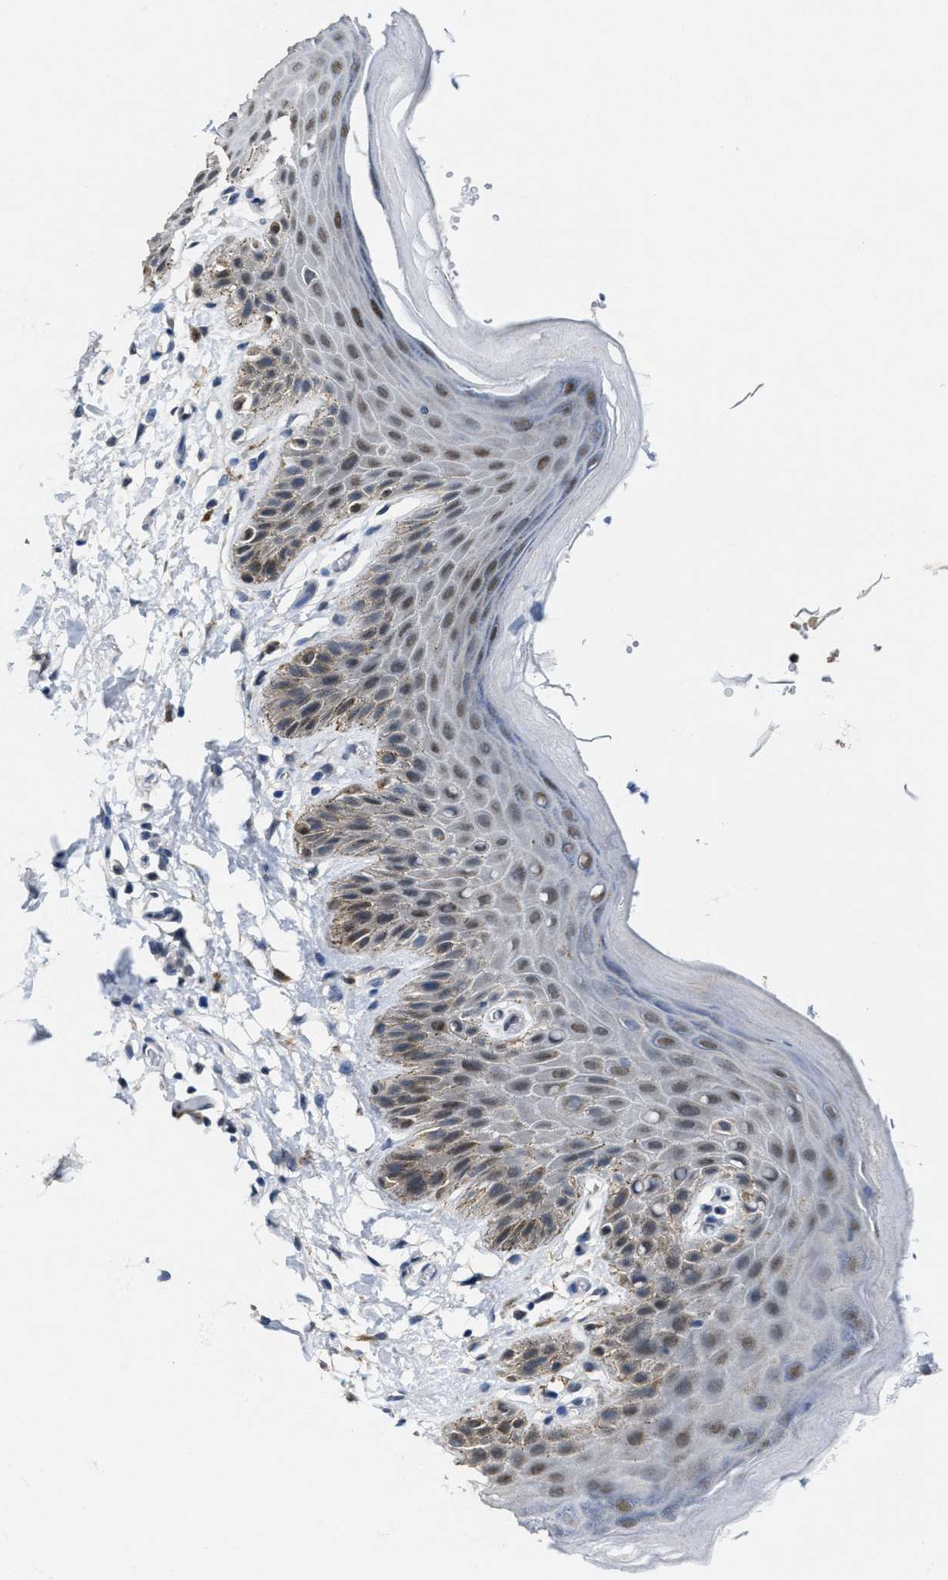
{"staining": {"intensity": "moderate", "quantity": "<25%", "location": "nuclear"}, "tissue": "skin", "cell_type": "Epidermal cells", "image_type": "normal", "snomed": [{"axis": "morphology", "description": "Normal tissue, NOS"}, {"axis": "topography", "description": "Anal"}], "caption": "Epidermal cells show low levels of moderate nuclear staining in approximately <25% of cells in benign human skin.", "gene": "ZNF20", "patient": {"sex": "male", "age": 44}}